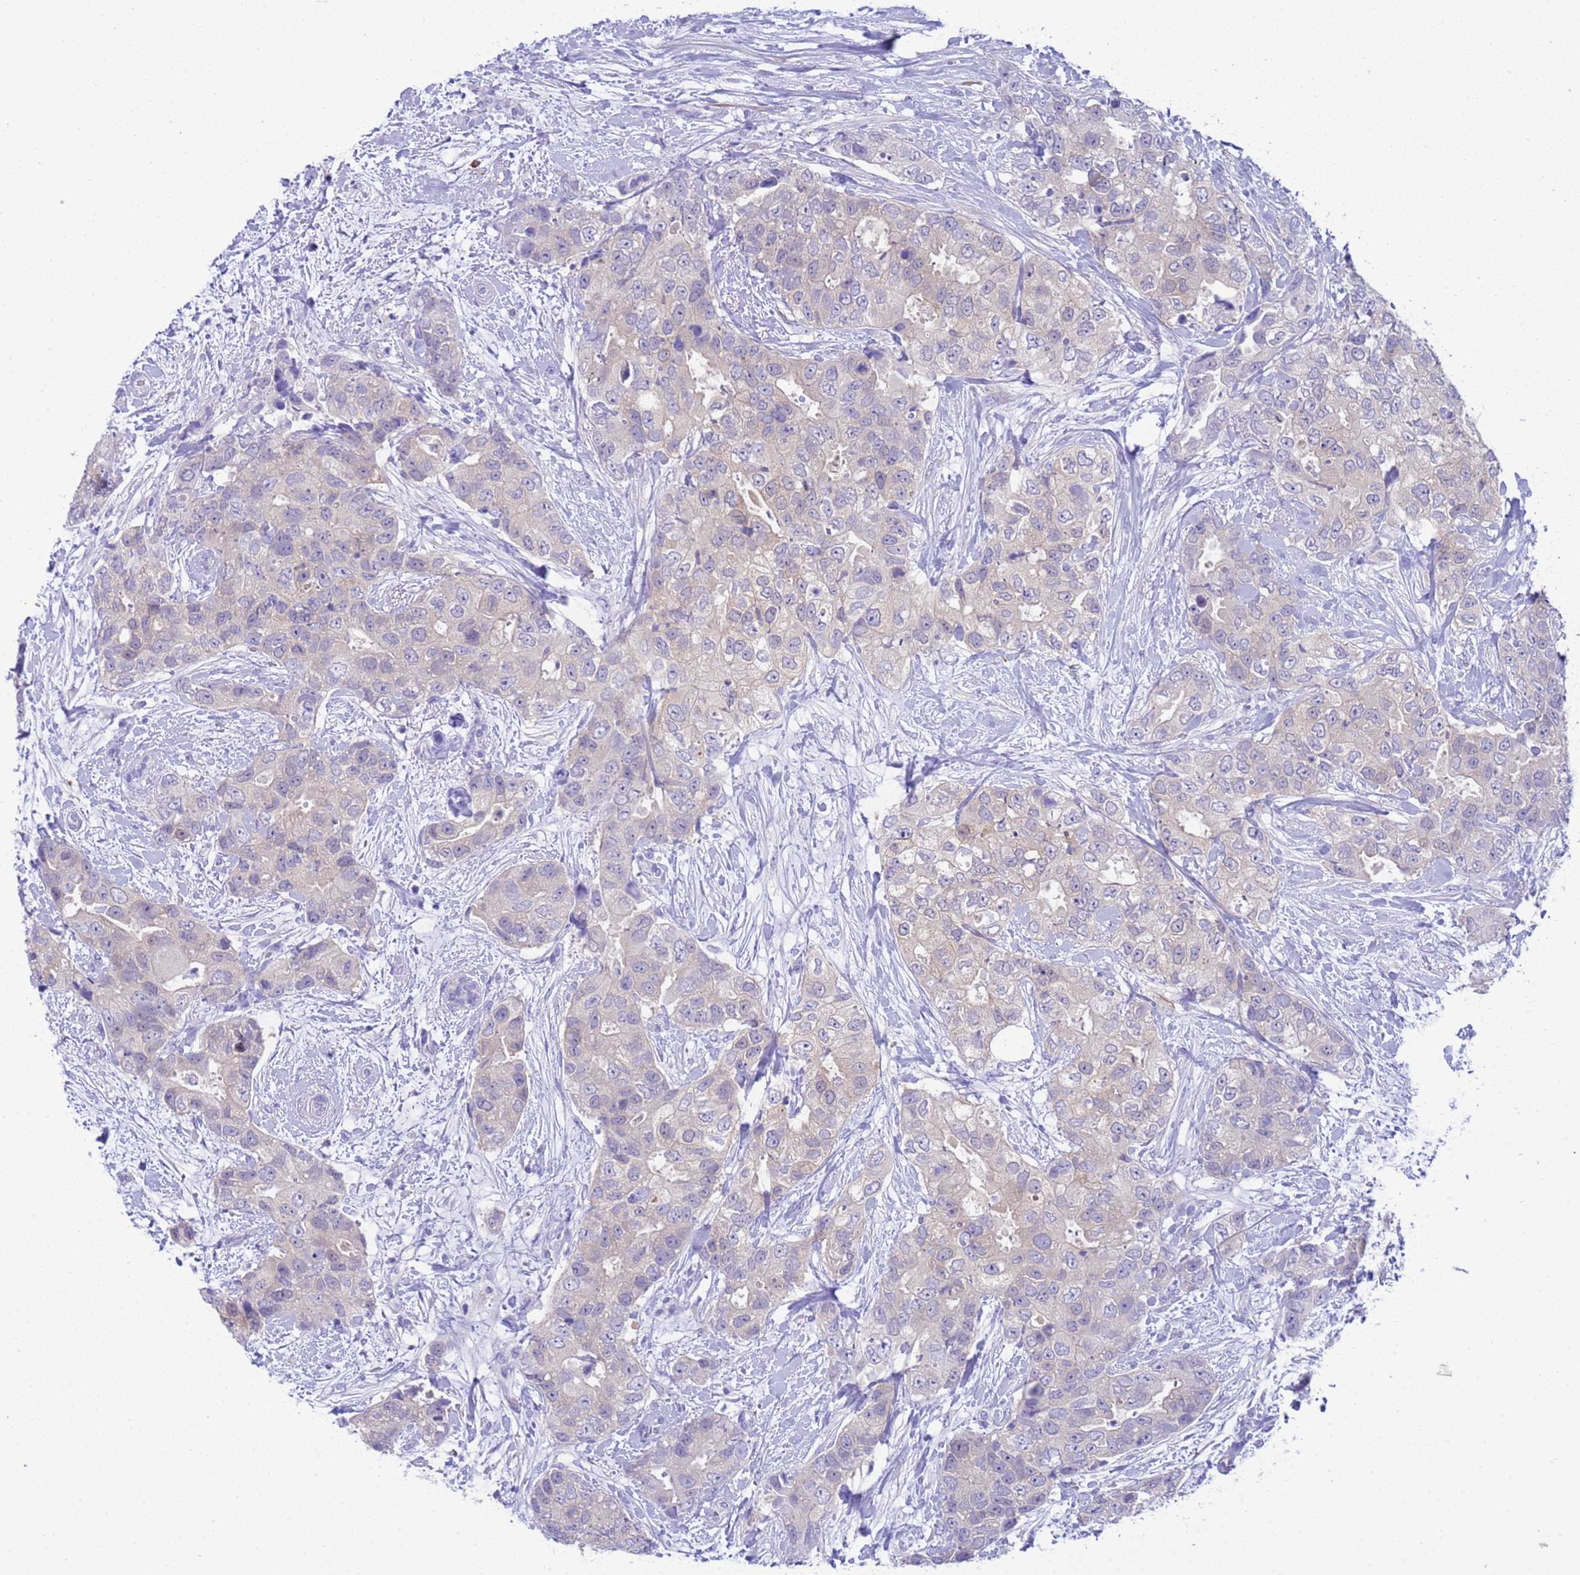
{"staining": {"intensity": "weak", "quantity": "<25%", "location": "cytoplasmic/membranous"}, "tissue": "breast cancer", "cell_type": "Tumor cells", "image_type": "cancer", "snomed": [{"axis": "morphology", "description": "Duct carcinoma"}, {"axis": "topography", "description": "Breast"}], "caption": "Micrograph shows no protein positivity in tumor cells of breast cancer tissue.", "gene": "USP38", "patient": {"sex": "female", "age": 62}}